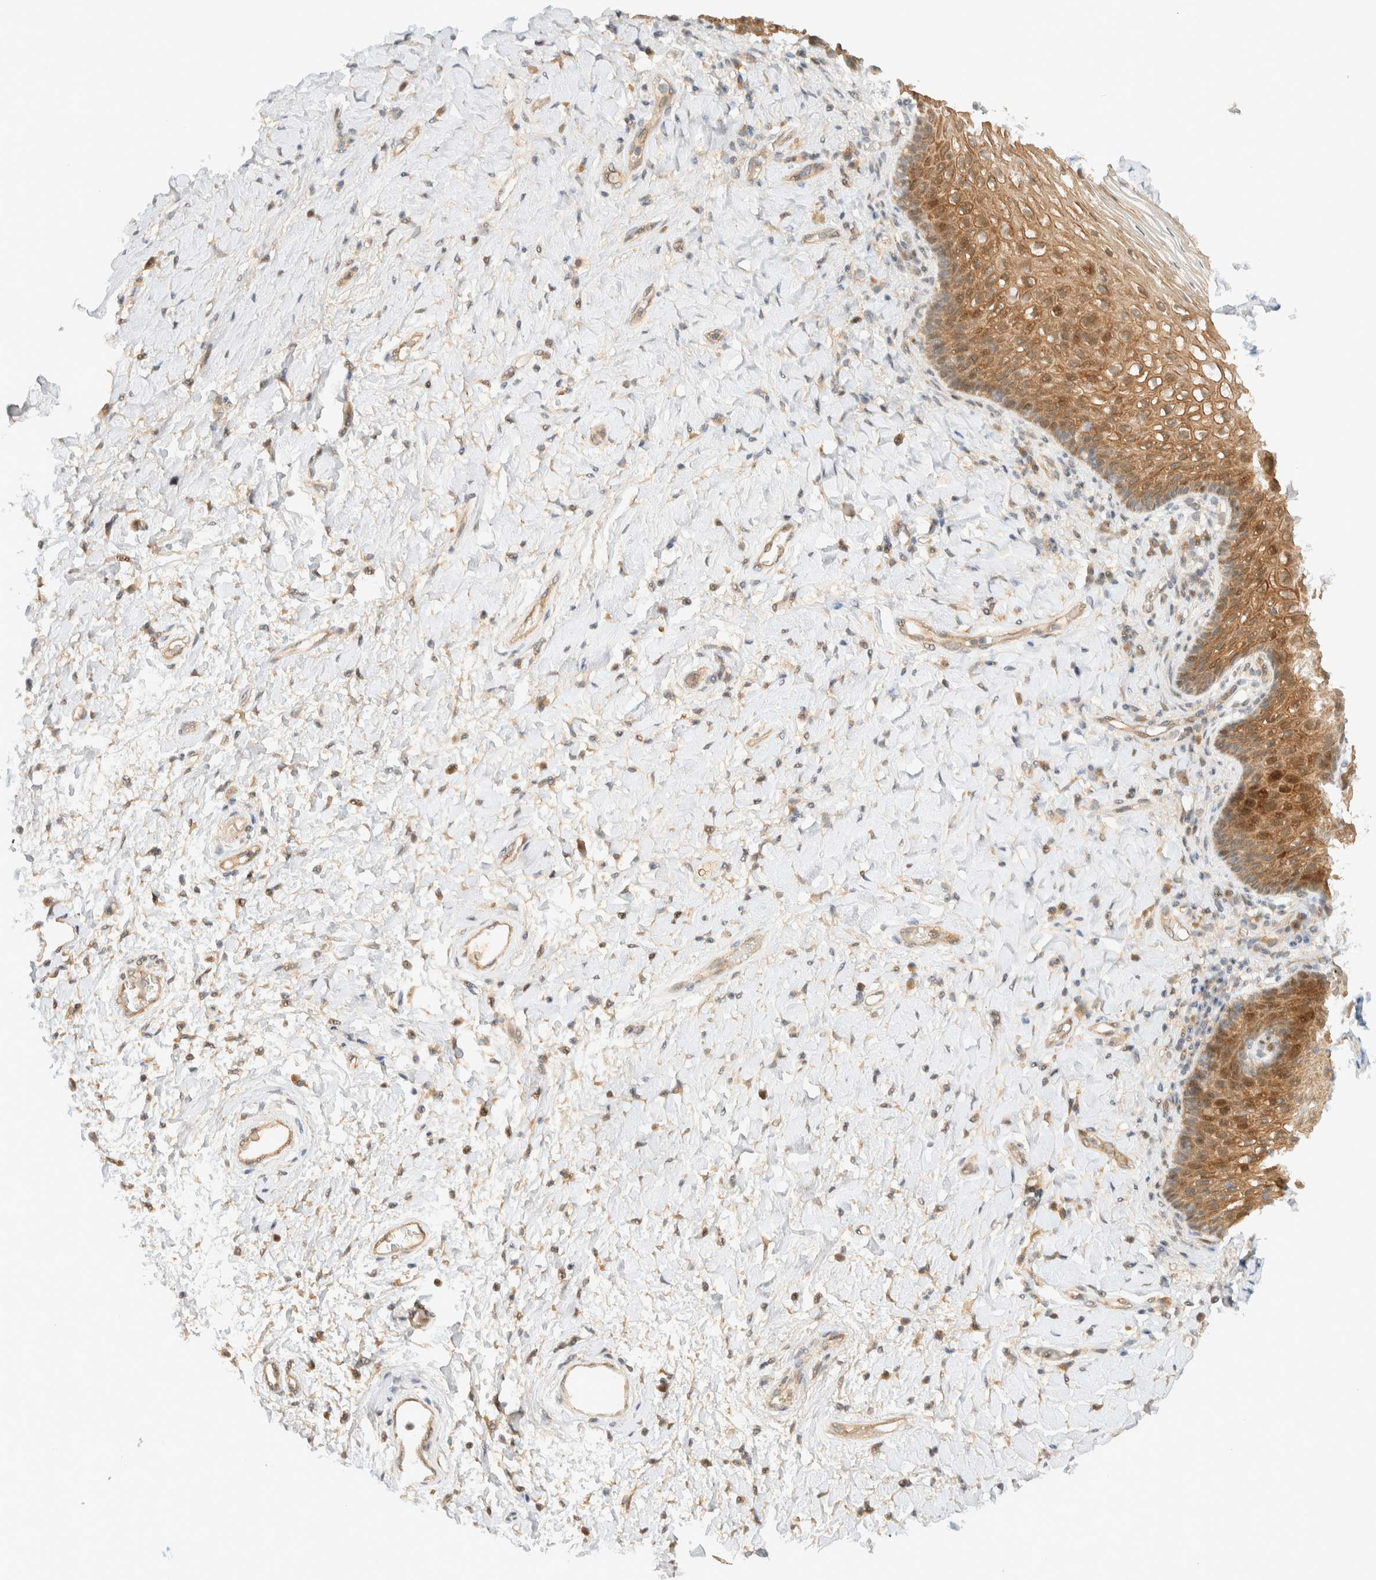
{"staining": {"intensity": "moderate", "quantity": ">75%", "location": "cytoplasmic/membranous"}, "tissue": "vagina", "cell_type": "Squamous epithelial cells", "image_type": "normal", "snomed": [{"axis": "morphology", "description": "Normal tissue, NOS"}, {"axis": "topography", "description": "Vagina"}], "caption": "A brown stain shows moderate cytoplasmic/membranous expression of a protein in squamous epithelial cells of normal human vagina.", "gene": "ZBTB34", "patient": {"sex": "female", "age": 60}}